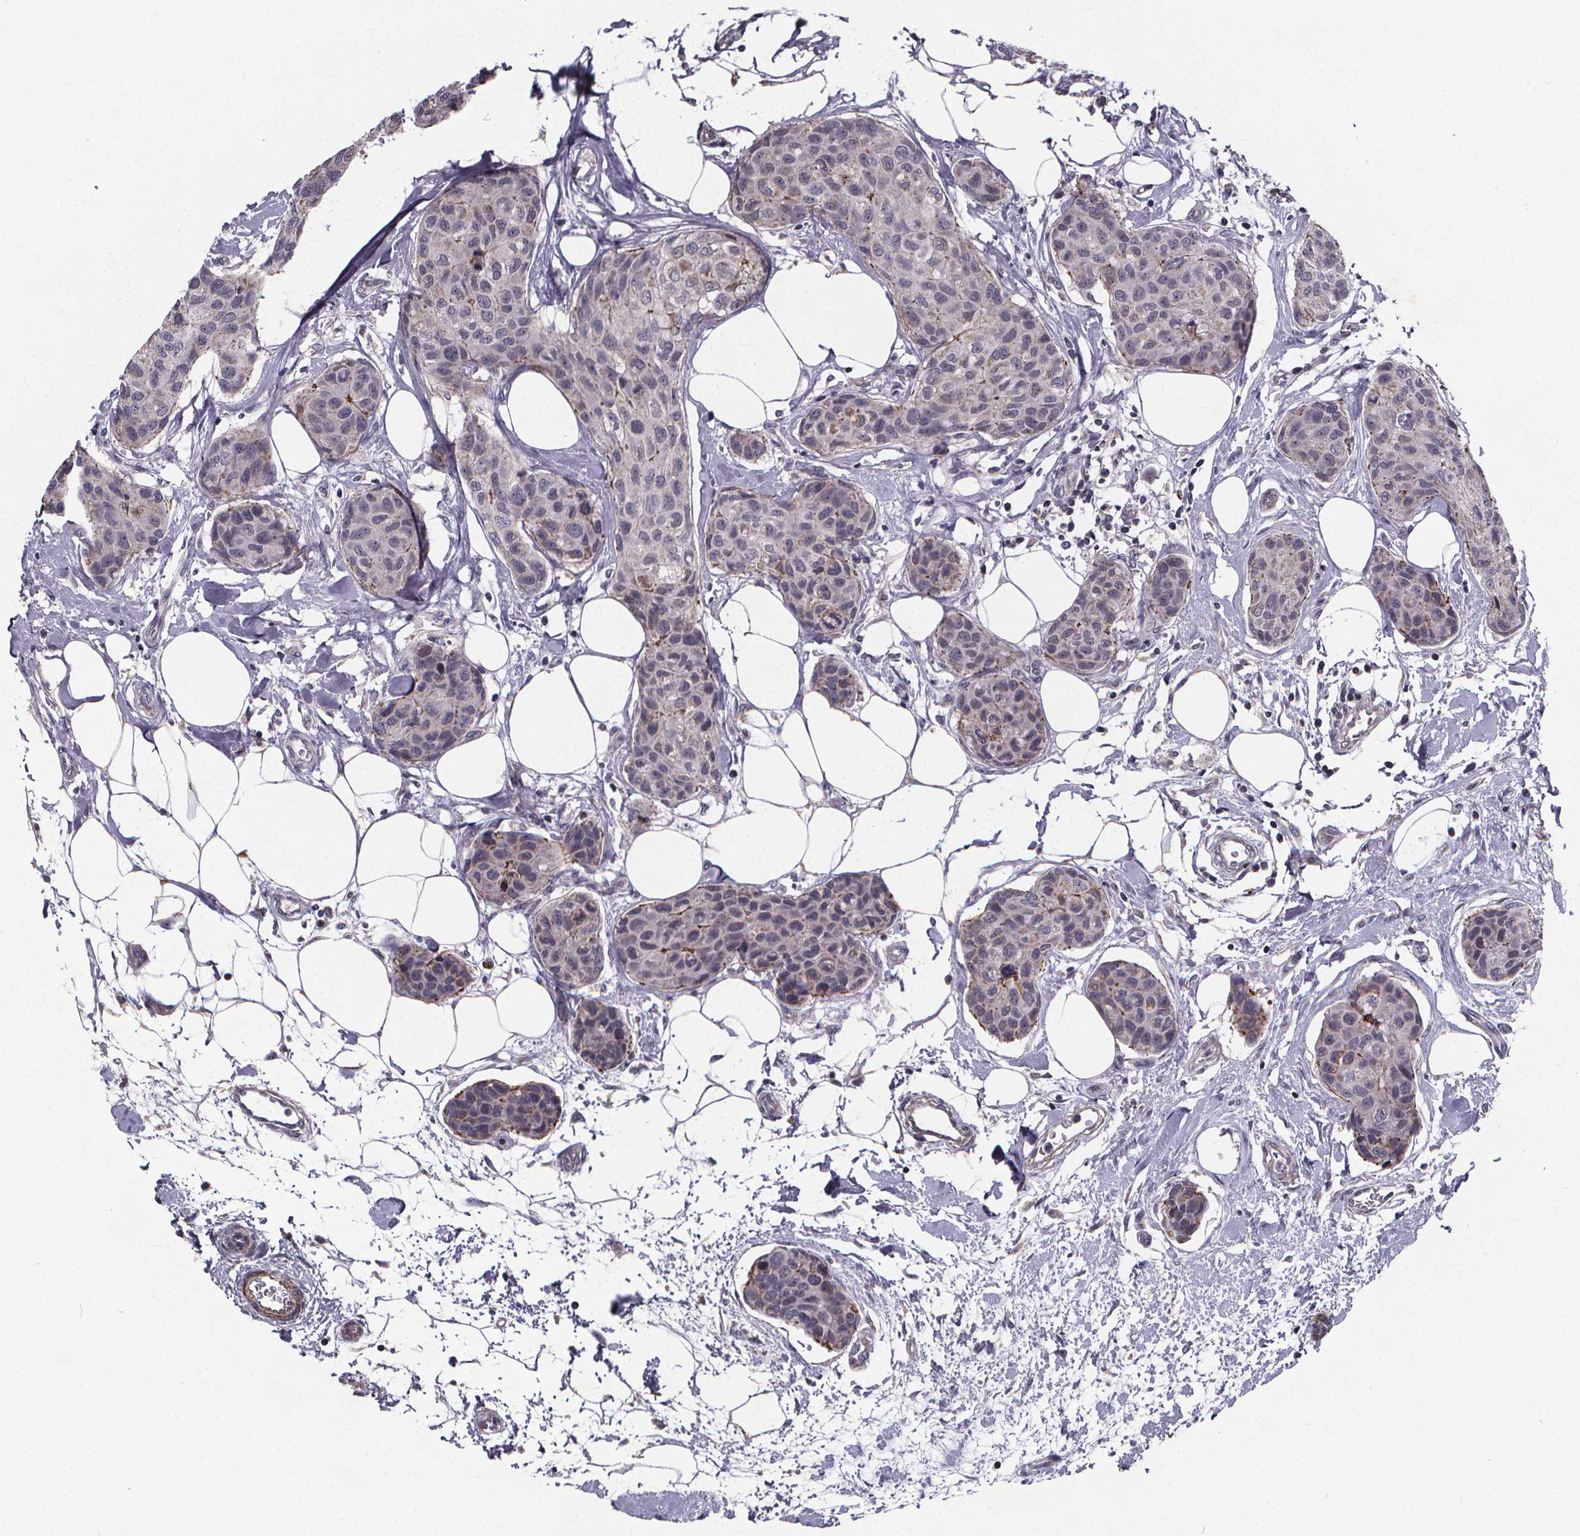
{"staining": {"intensity": "negative", "quantity": "none", "location": "none"}, "tissue": "breast cancer", "cell_type": "Tumor cells", "image_type": "cancer", "snomed": [{"axis": "morphology", "description": "Duct carcinoma"}, {"axis": "topography", "description": "Breast"}], "caption": "Breast cancer (invasive ductal carcinoma) stained for a protein using IHC shows no staining tumor cells.", "gene": "FBXW2", "patient": {"sex": "female", "age": 80}}